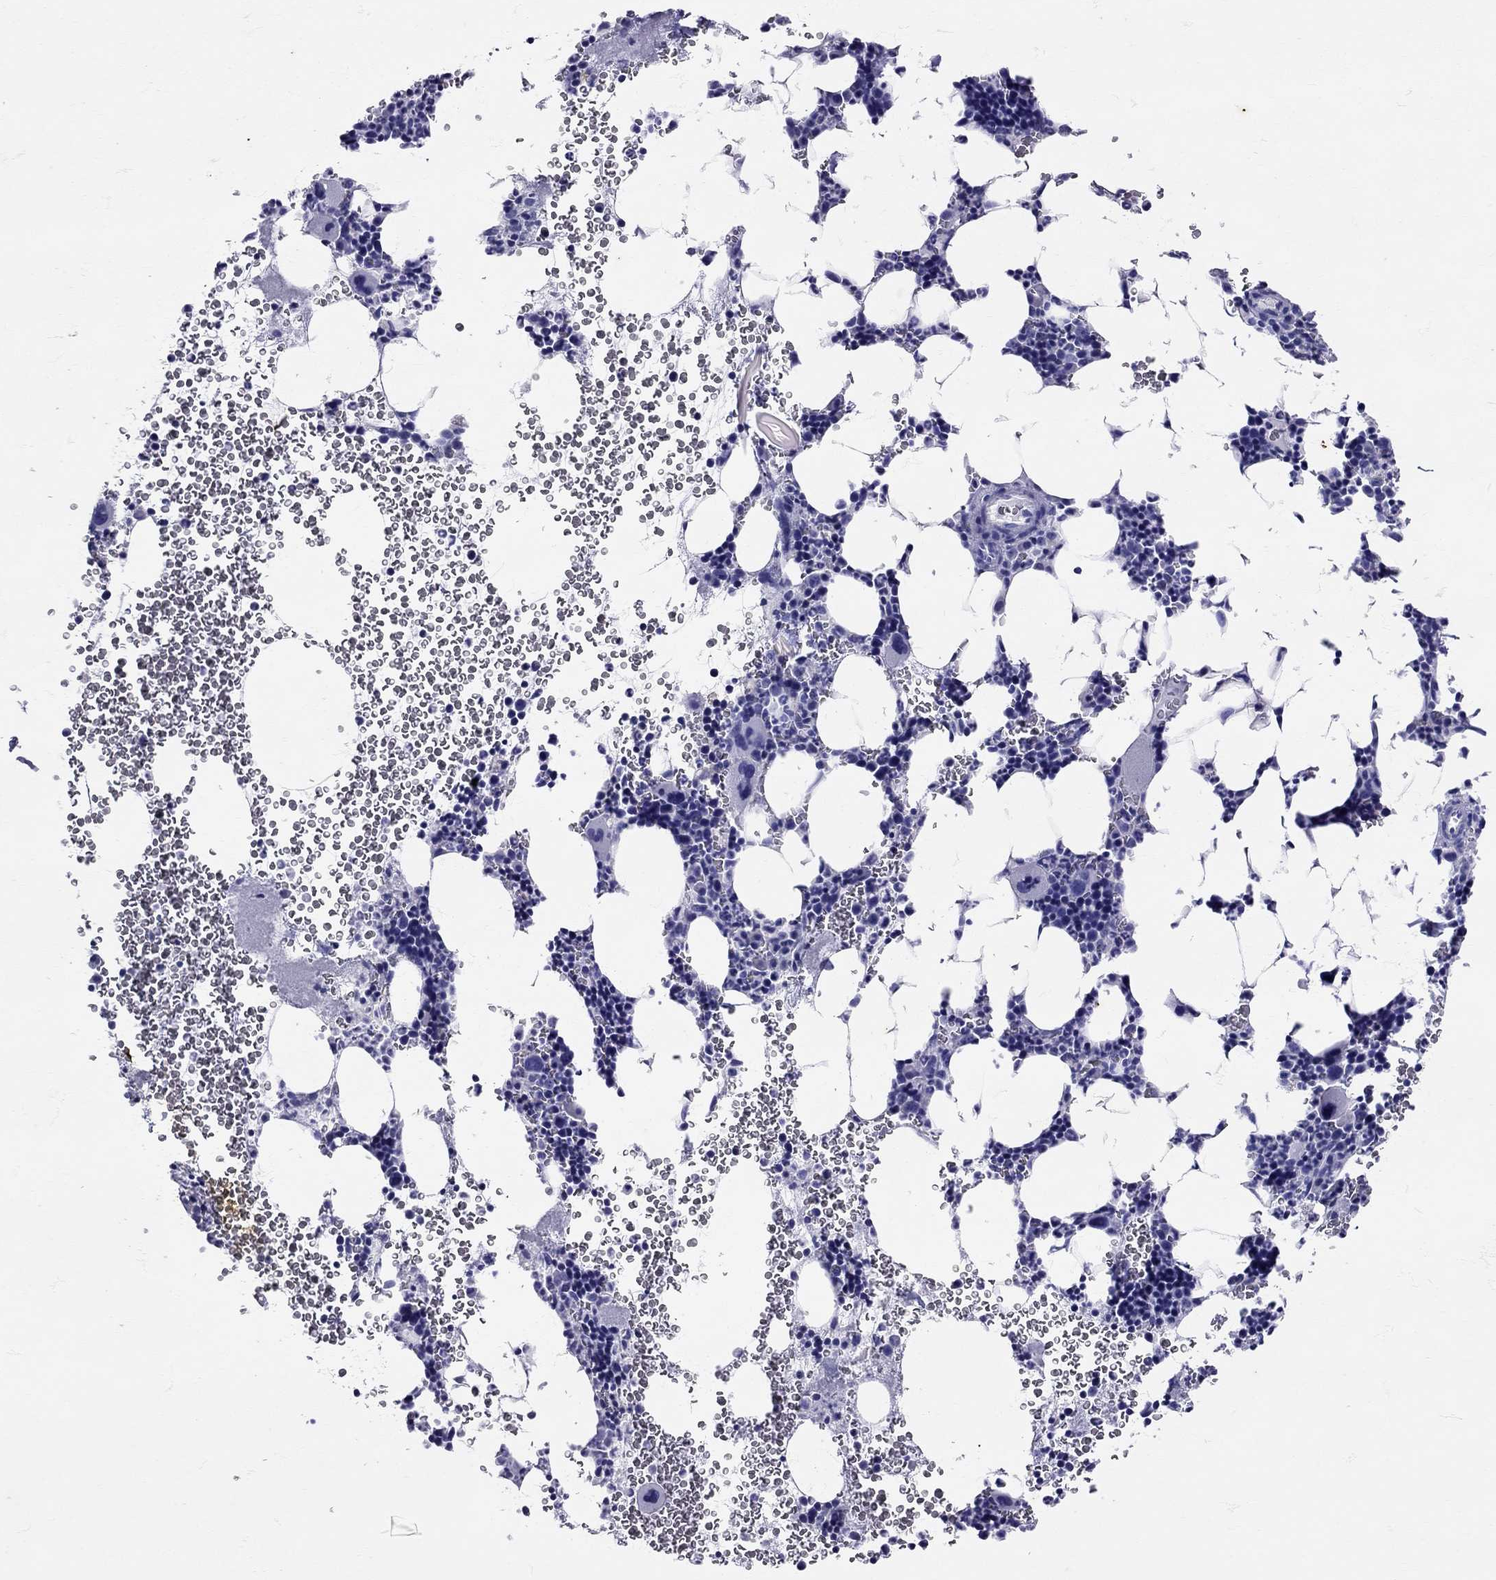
{"staining": {"intensity": "negative", "quantity": "none", "location": "none"}, "tissue": "bone marrow", "cell_type": "Hematopoietic cells", "image_type": "normal", "snomed": [{"axis": "morphology", "description": "Normal tissue, NOS"}, {"axis": "topography", "description": "Bone marrow"}], "caption": "This is an immunohistochemistry photomicrograph of benign human bone marrow. There is no staining in hematopoietic cells.", "gene": "AVP", "patient": {"sex": "male", "age": 44}}